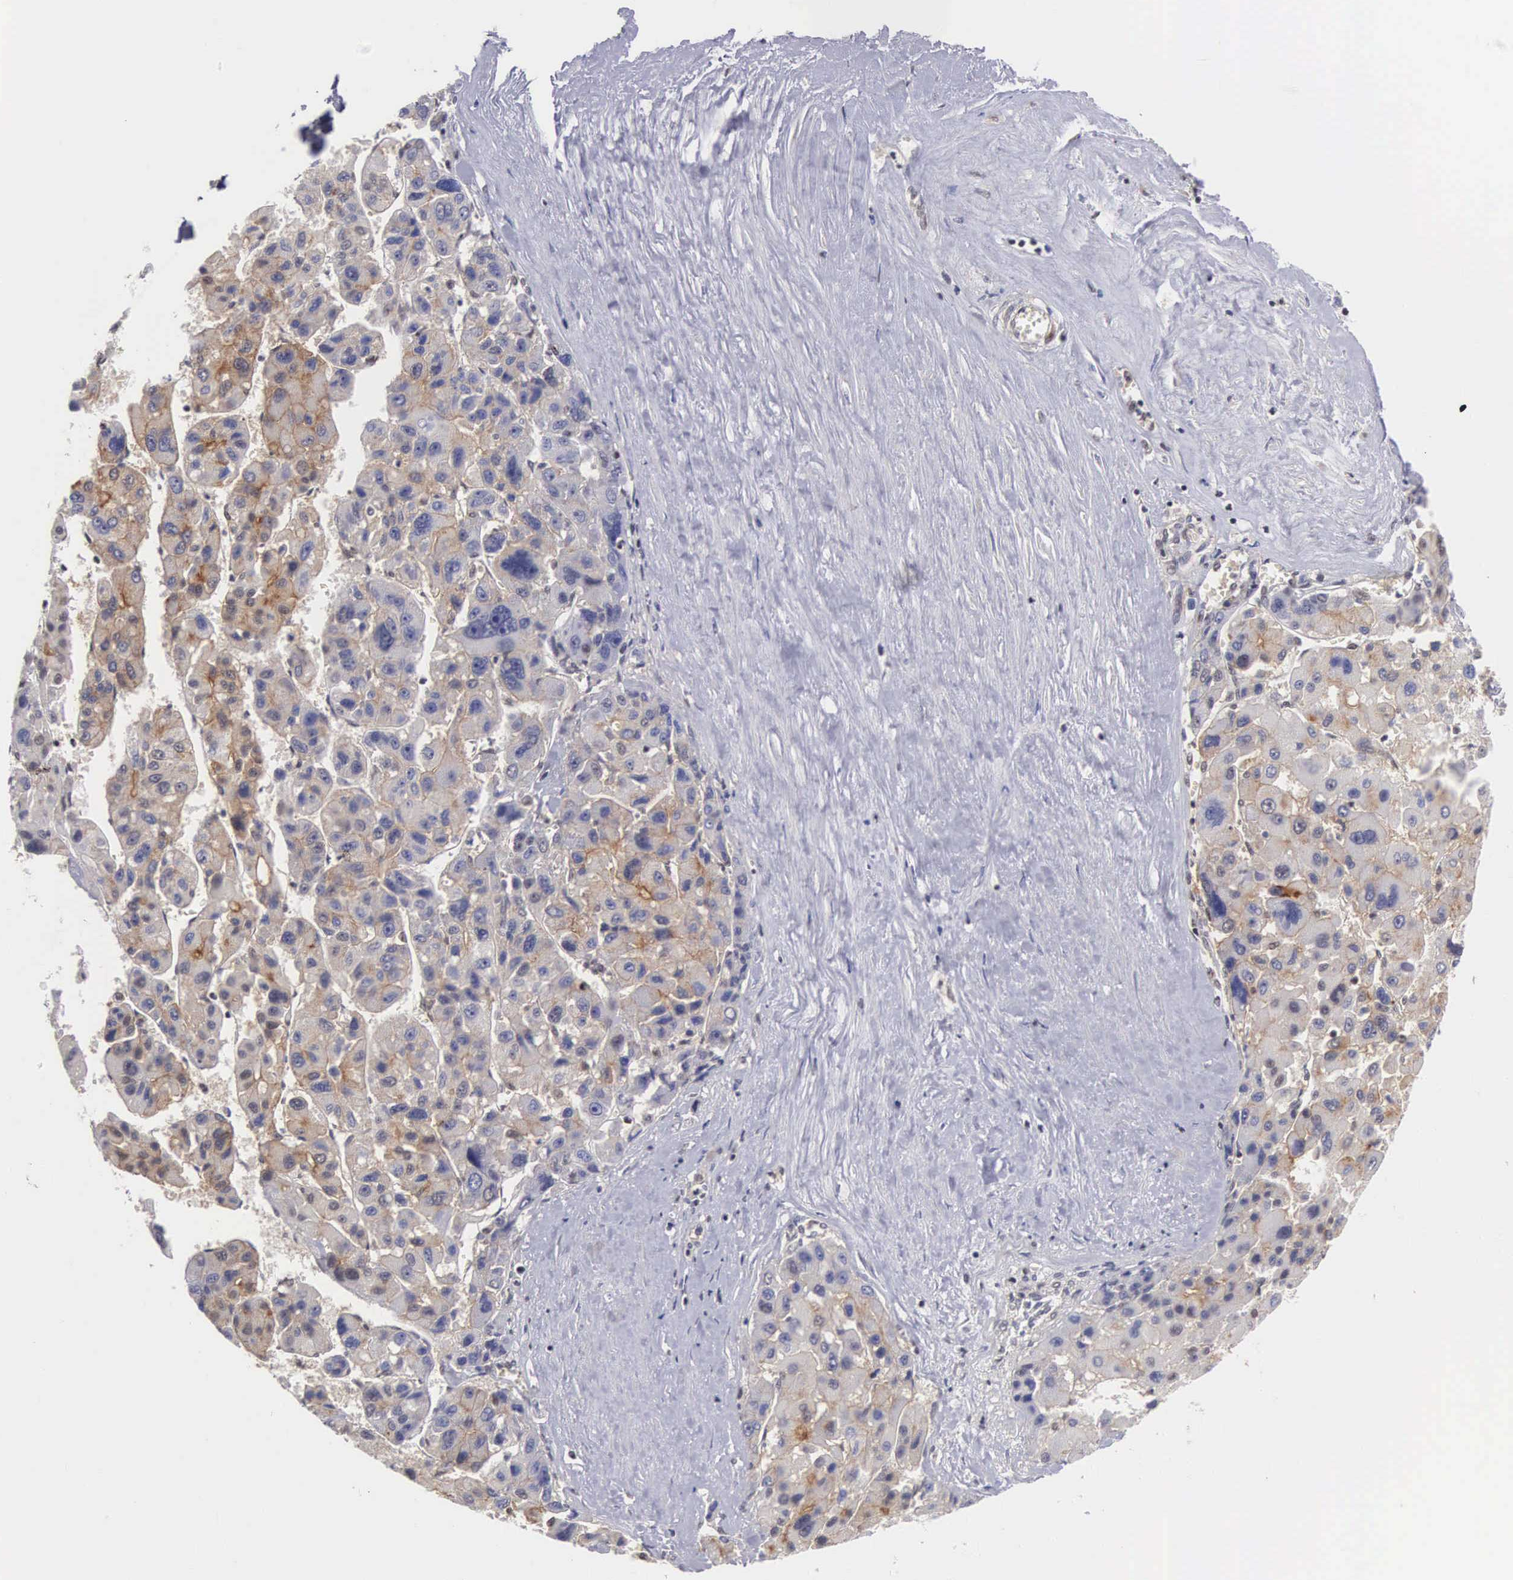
{"staining": {"intensity": "weak", "quantity": "25%-75%", "location": "cytoplasmic/membranous"}, "tissue": "liver cancer", "cell_type": "Tumor cells", "image_type": "cancer", "snomed": [{"axis": "morphology", "description": "Carcinoma, Hepatocellular, NOS"}, {"axis": "topography", "description": "Liver"}], "caption": "Liver cancer stained for a protein (brown) displays weak cytoplasmic/membranous positive expression in approximately 25%-75% of tumor cells.", "gene": "NR4A2", "patient": {"sex": "male", "age": 64}}